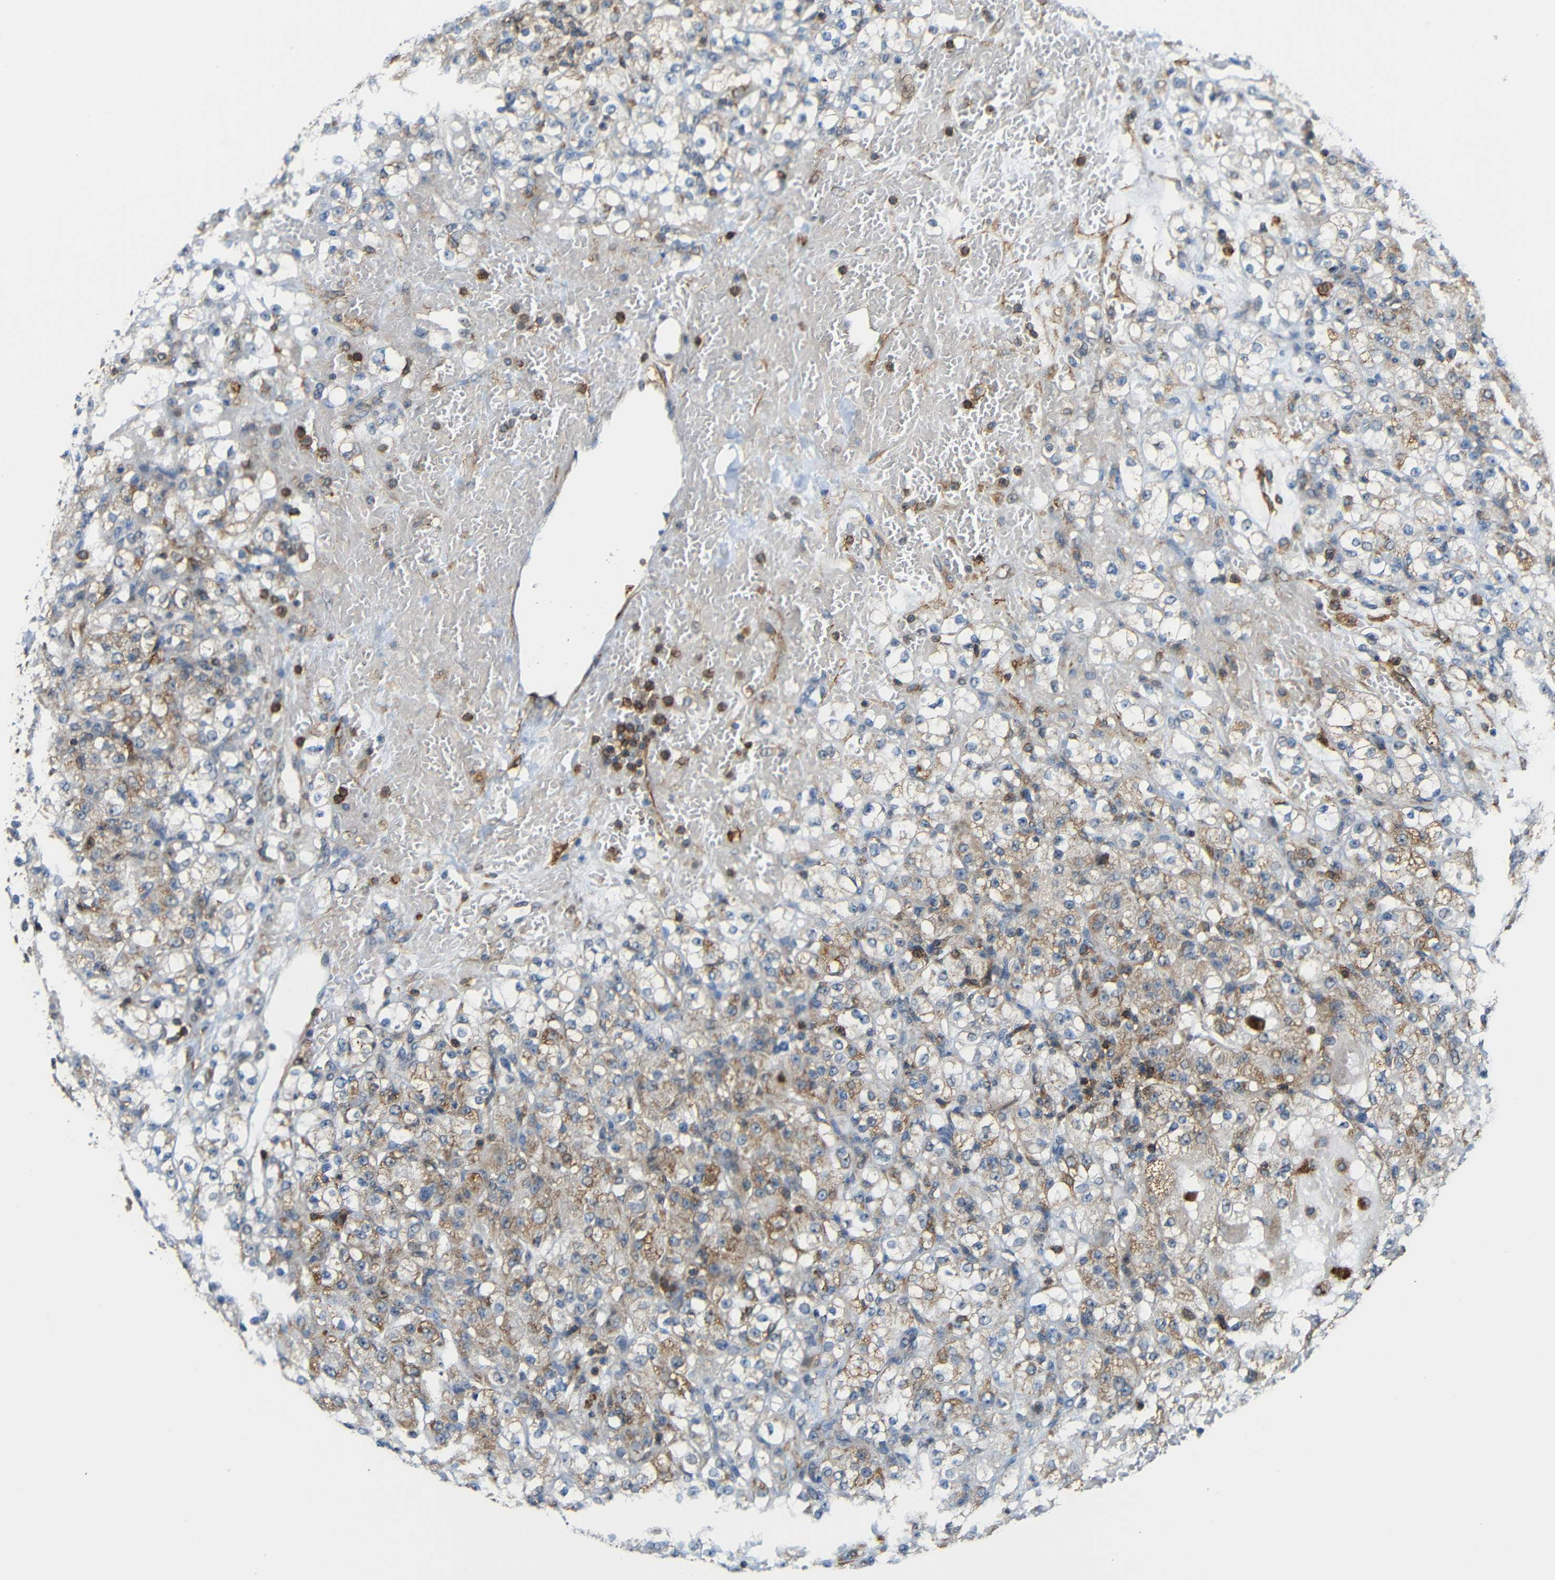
{"staining": {"intensity": "weak", "quantity": "25%-75%", "location": "cytoplasmic/membranous"}, "tissue": "renal cancer", "cell_type": "Tumor cells", "image_type": "cancer", "snomed": [{"axis": "morphology", "description": "Normal tissue, NOS"}, {"axis": "morphology", "description": "Adenocarcinoma, NOS"}, {"axis": "topography", "description": "Kidney"}], "caption": "DAB (3,3'-diaminobenzidine) immunohistochemical staining of human renal cancer shows weak cytoplasmic/membranous protein staining in about 25%-75% of tumor cells.", "gene": "C1GALT1", "patient": {"sex": "male", "age": 61}}